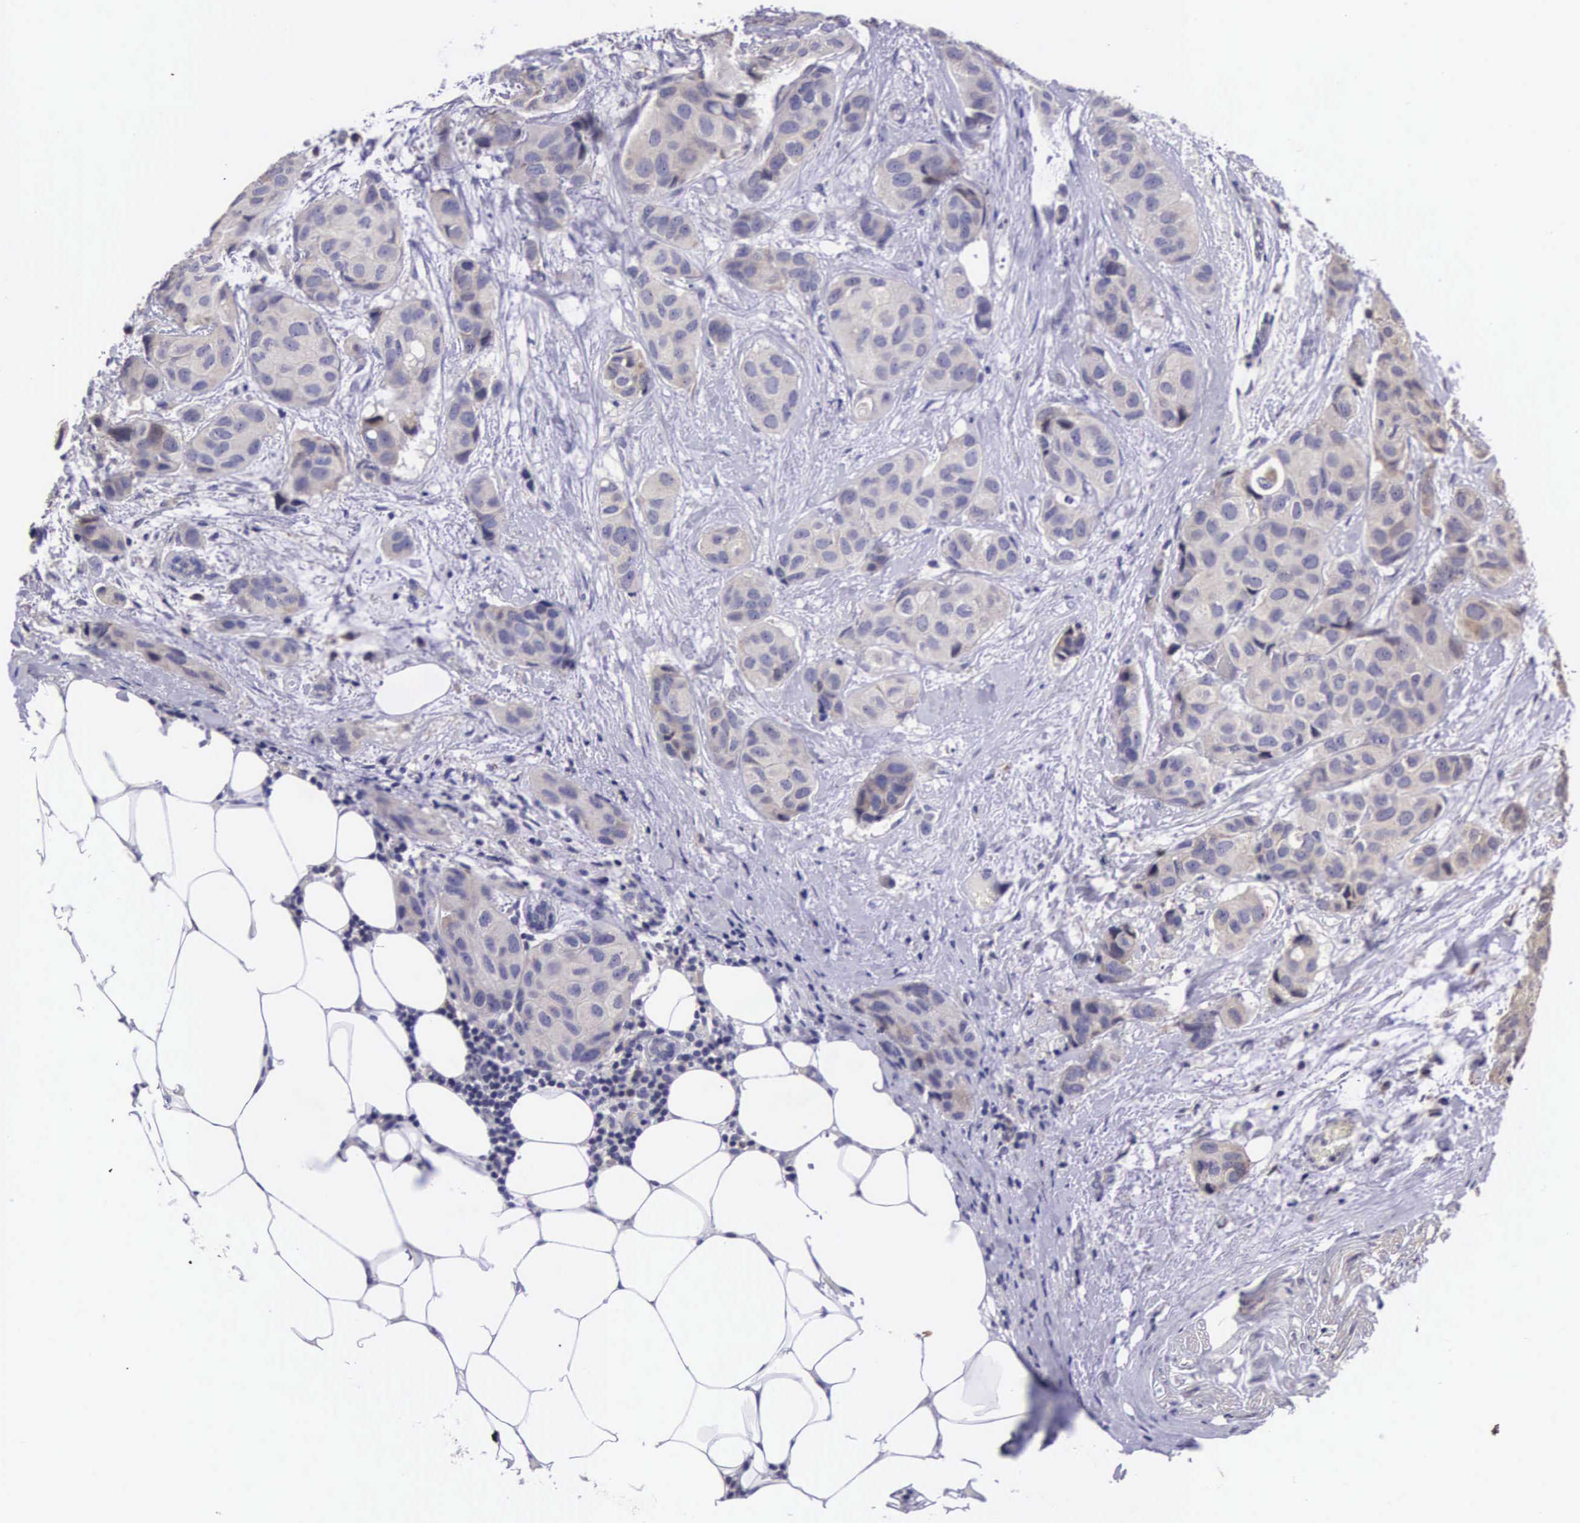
{"staining": {"intensity": "negative", "quantity": "none", "location": "none"}, "tissue": "breast cancer", "cell_type": "Tumor cells", "image_type": "cancer", "snomed": [{"axis": "morphology", "description": "Duct carcinoma"}, {"axis": "topography", "description": "Breast"}], "caption": "Tumor cells show no significant staining in breast cancer (infiltrating ductal carcinoma). (DAB (3,3'-diaminobenzidine) immunohistochemistry (IHC) with hematoxylin counter stain).", "gene": "ARG2", "patient": {"sex": "female", "age": 68}}